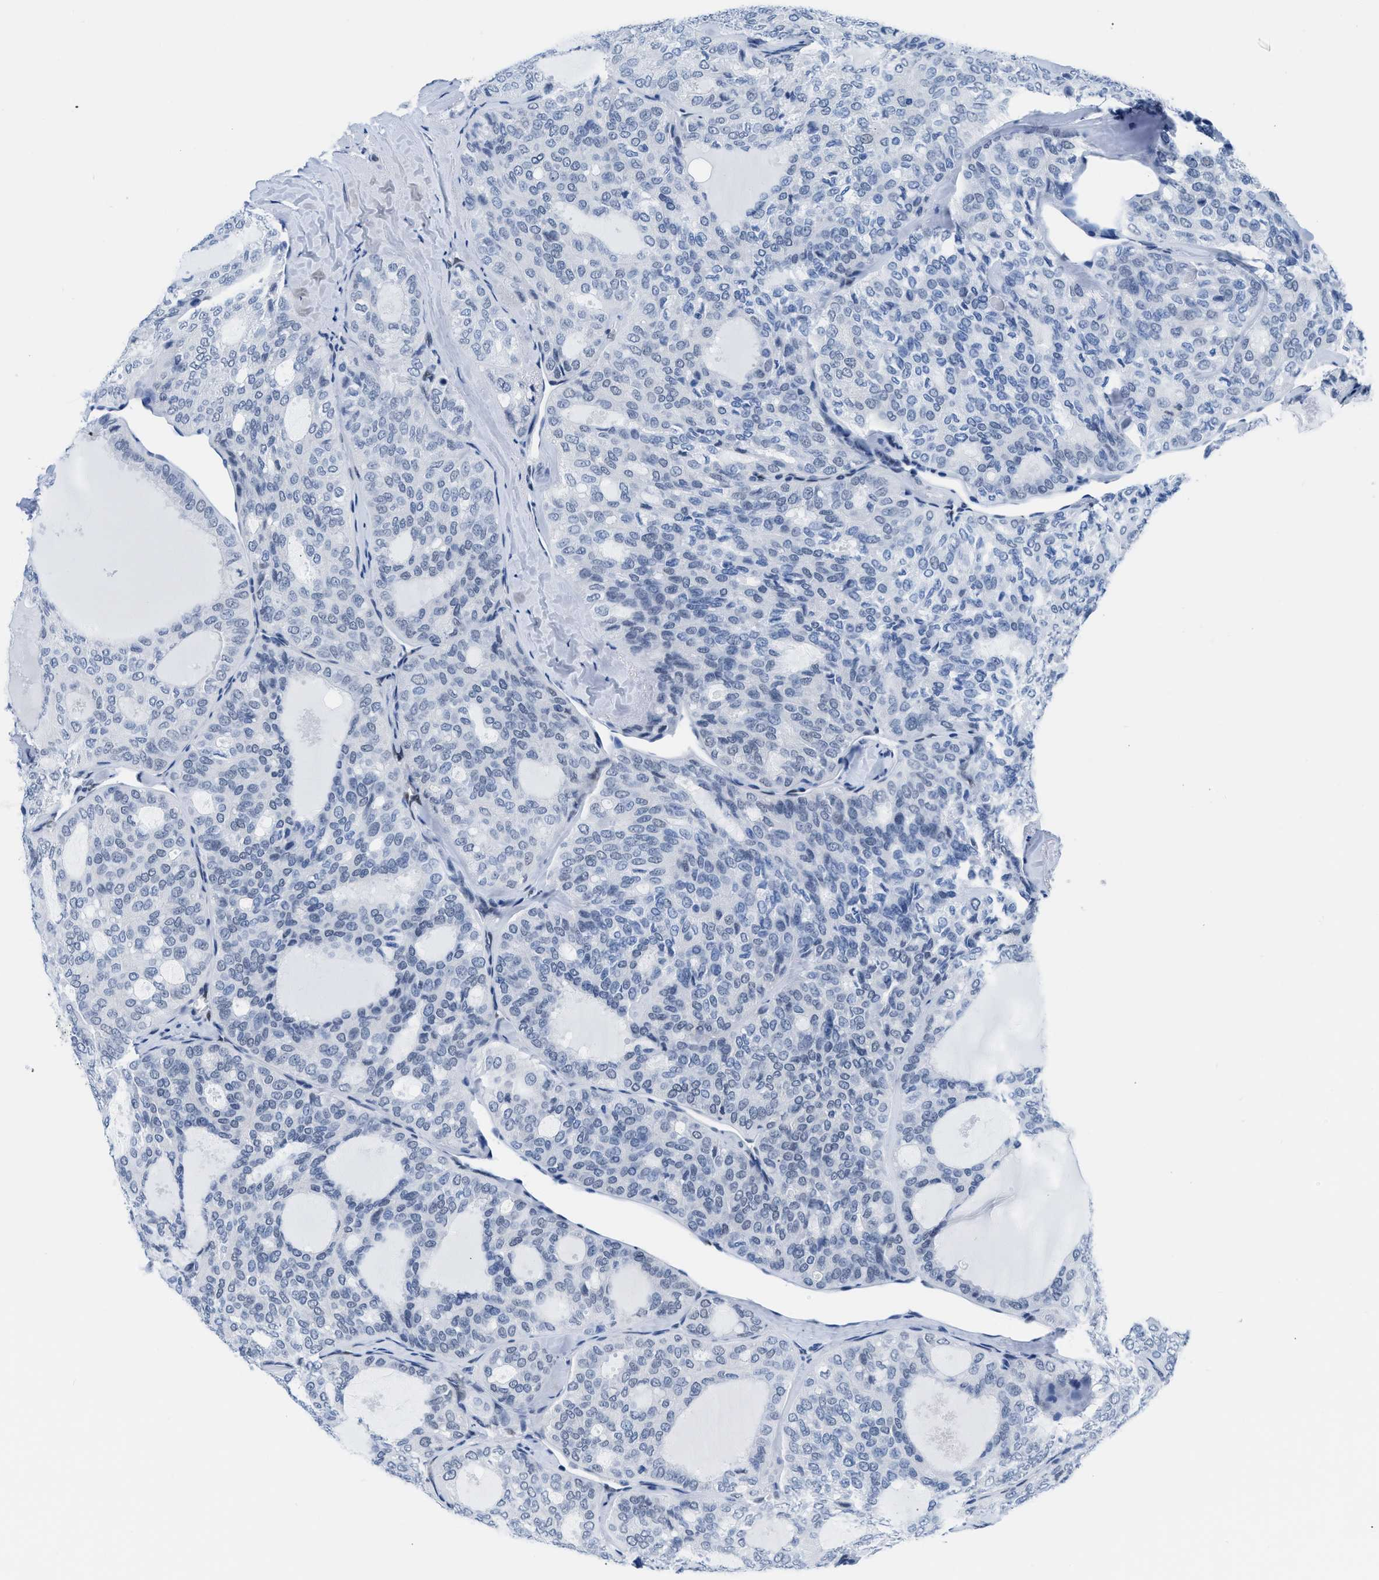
{"staining": {"intensity": "negative", "quantity": "none", "location": "none"}, "tissue": "thyroid cancer", "cell_type": "Tumor cells", "image_type": "cancer", "snomed": [{"axis": "morphology", "description": "Follicular adenoma carcinoma, NOS"}, {"axis": "topography", "description": "Thyroid gland"}], "caption": "DAB (3,3'-diaminobenzidine) immunohistochemical staining of follicular adenoma carcinoma (thyroid) demonstrates no significant positivity in tumor cells.", "gene": "CTBP1", "patient": {"sex": "male", "age": 75}}